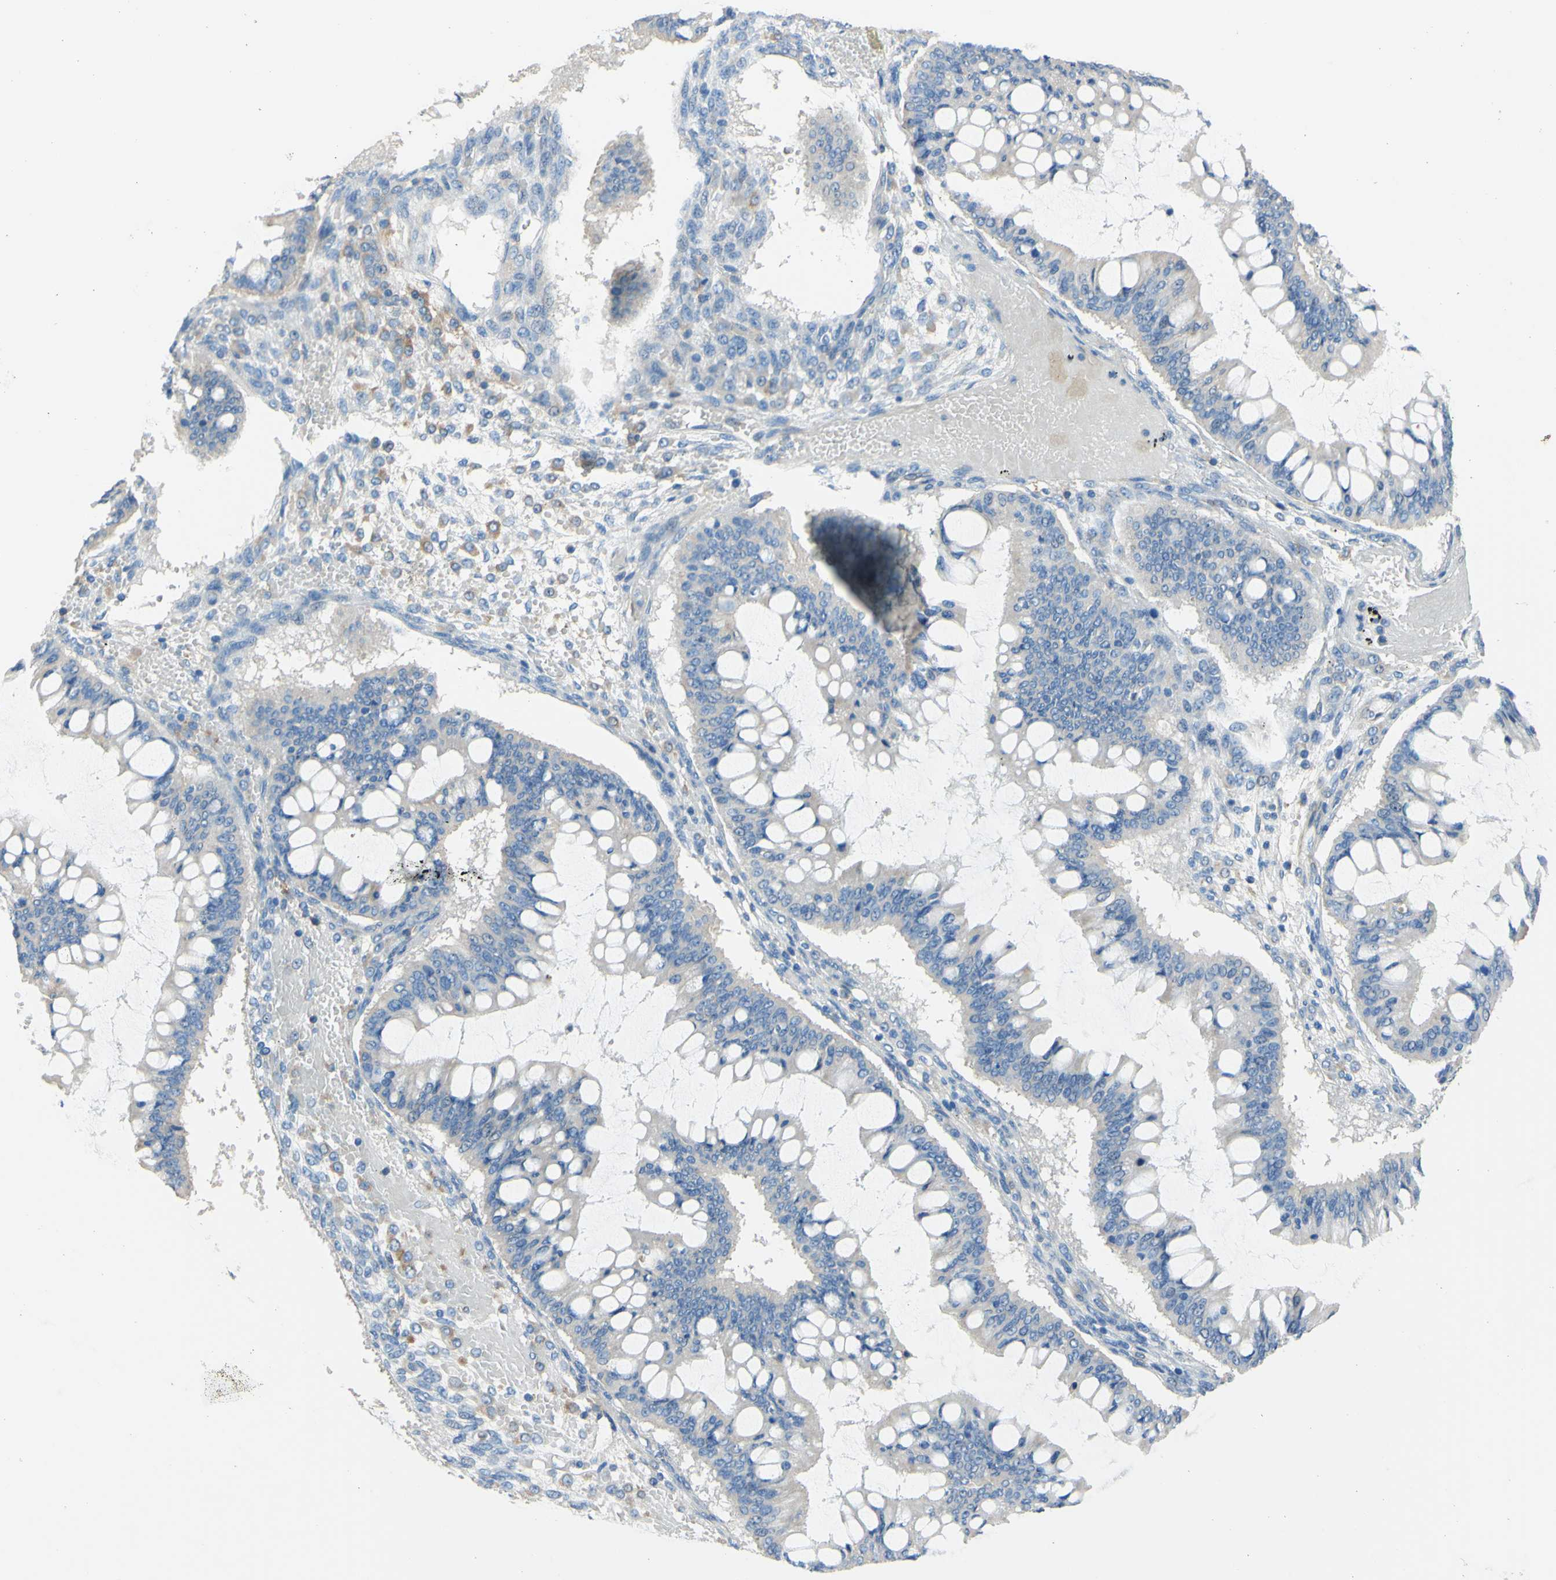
{"staining": {"intensity": "negative", "quantity": "none", "location": "none"}, "tissue": "ovarian cancer", "cell_type": "Tumor cells", "image_type": "cancer", "snomed": [{"axis": "morphology", "description": "Cystadenocarcinoma, mucinous, NOS"}, {"axis": "topography", "description": "Ovary"}], "caption": "Immunohistochemistry photomicrograph of human ovarian mucinous cystadenocarcinoma stained for a protein (brown), which displays no staining in tumor cells. The staining was performed using DAB to visualize the protein expression in brown, while the nuclei were stained in blue with hematoxylin (Magnification: 20x).", "gene": "RETREG2", "patient": {"sex": "female", "age": 73}}